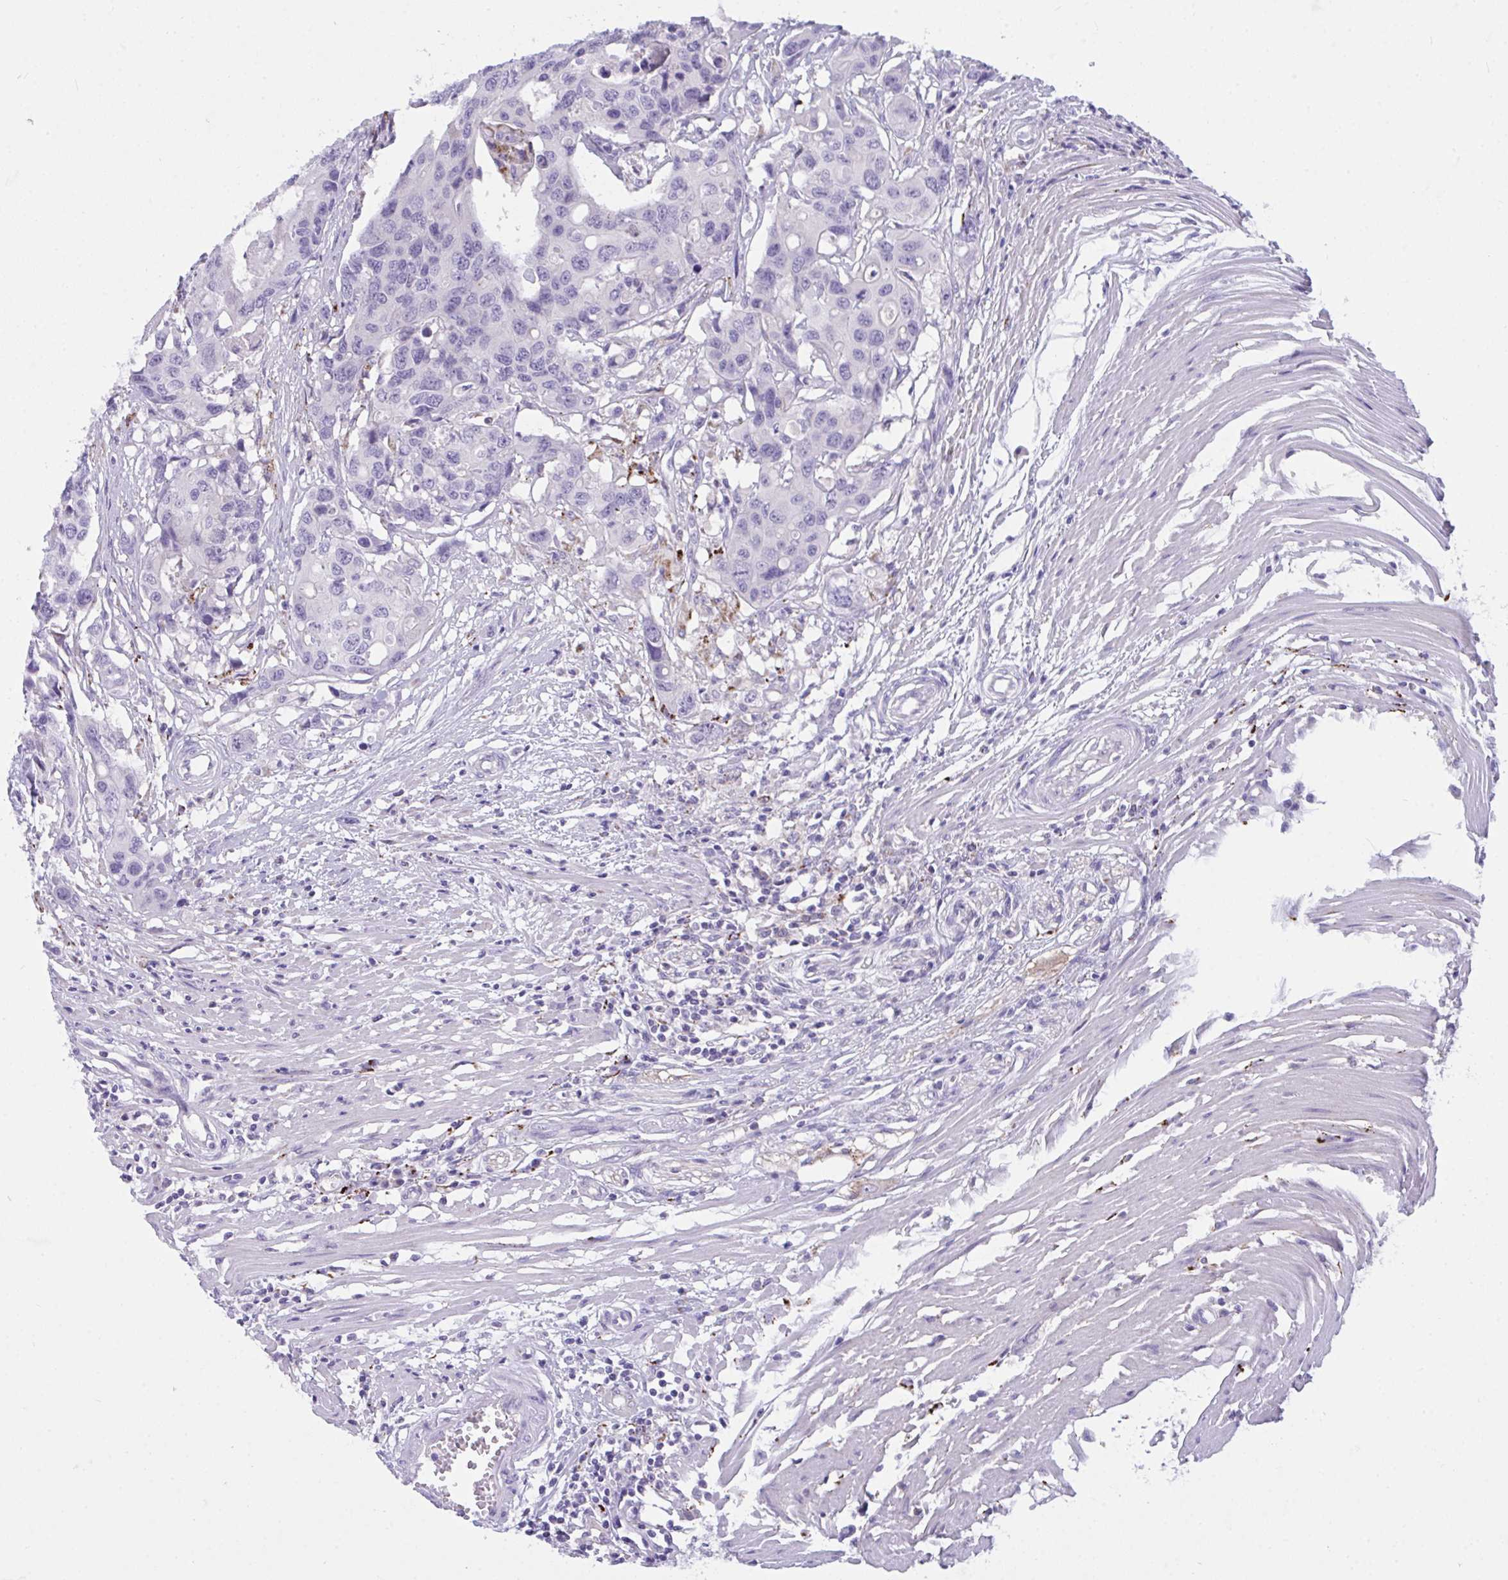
{"staining": {"intensity": "negative", "quantity": "none", "location": "none"}, "tissue": "colorectal cancer", "cell_type": "Tumor cells", "image_type": "cancer", "snomed": [{"axis": "morphology", "description": "Adenocarcinoma, NOS"}, {"axis": "topography", "description": "Colon"}], "caption": "Immunohistochemistry (IHC) micrograph of human colorectal cancer (adenocarcinoma) stained for a protein (brown), which displays no positivity in tumor cells.", "gene": "SEMA6B", "patient": {"sex": "male", "age": 77}}